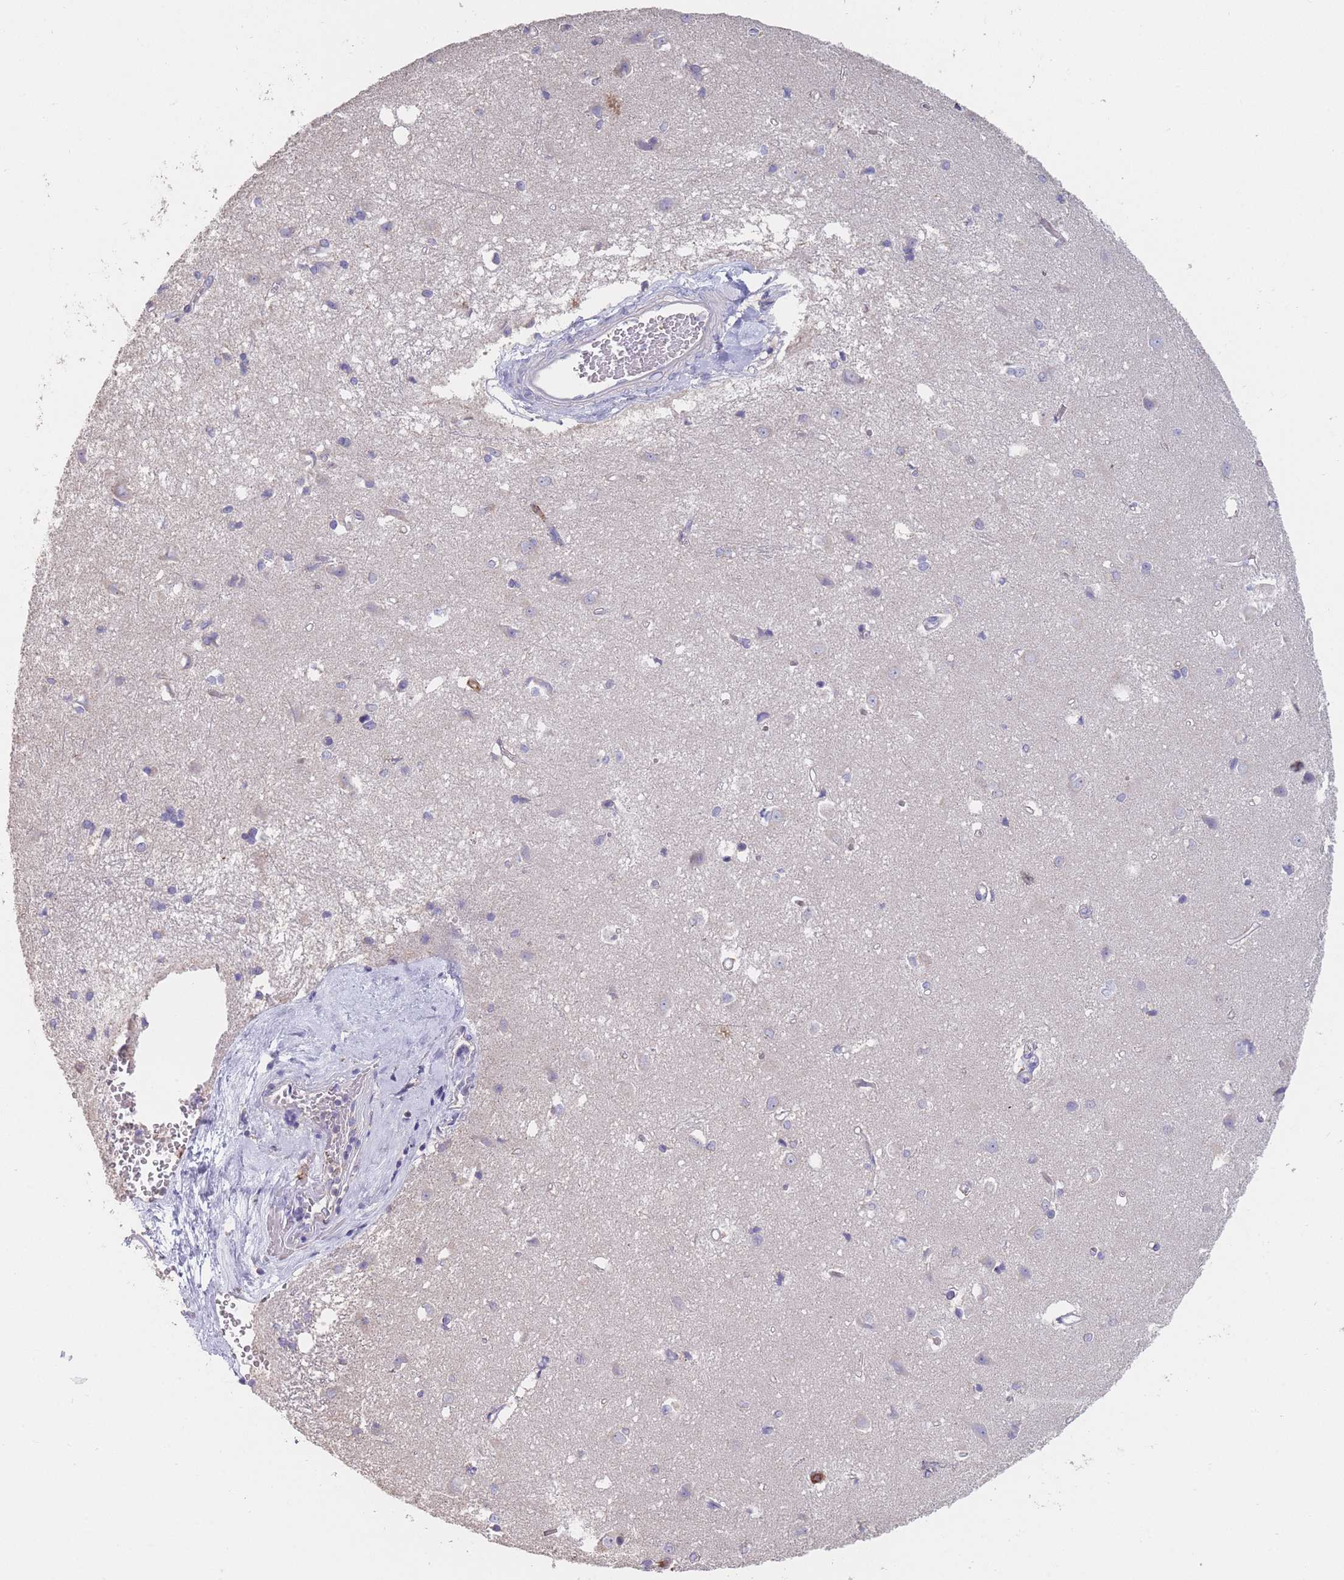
{"staining": {"intensity": "negative", "quantity": "none", "location": "none"}, "tissue": "caudate", "cell_type": "Glial cells", "image_type": "normal", "snomed": [{"axis": "morphology", "description": "Normal tissue, NOS"}, {"axis": "topography", "description": "Lateral ventricle wall"}], "caption": "A histopathology image of human caudate is negative for staining in glial cells. (DAB IHC with hematoxylin counter stain).", "gene": "CLEC12A", "patient": {"sex": "male", "age": 37}}